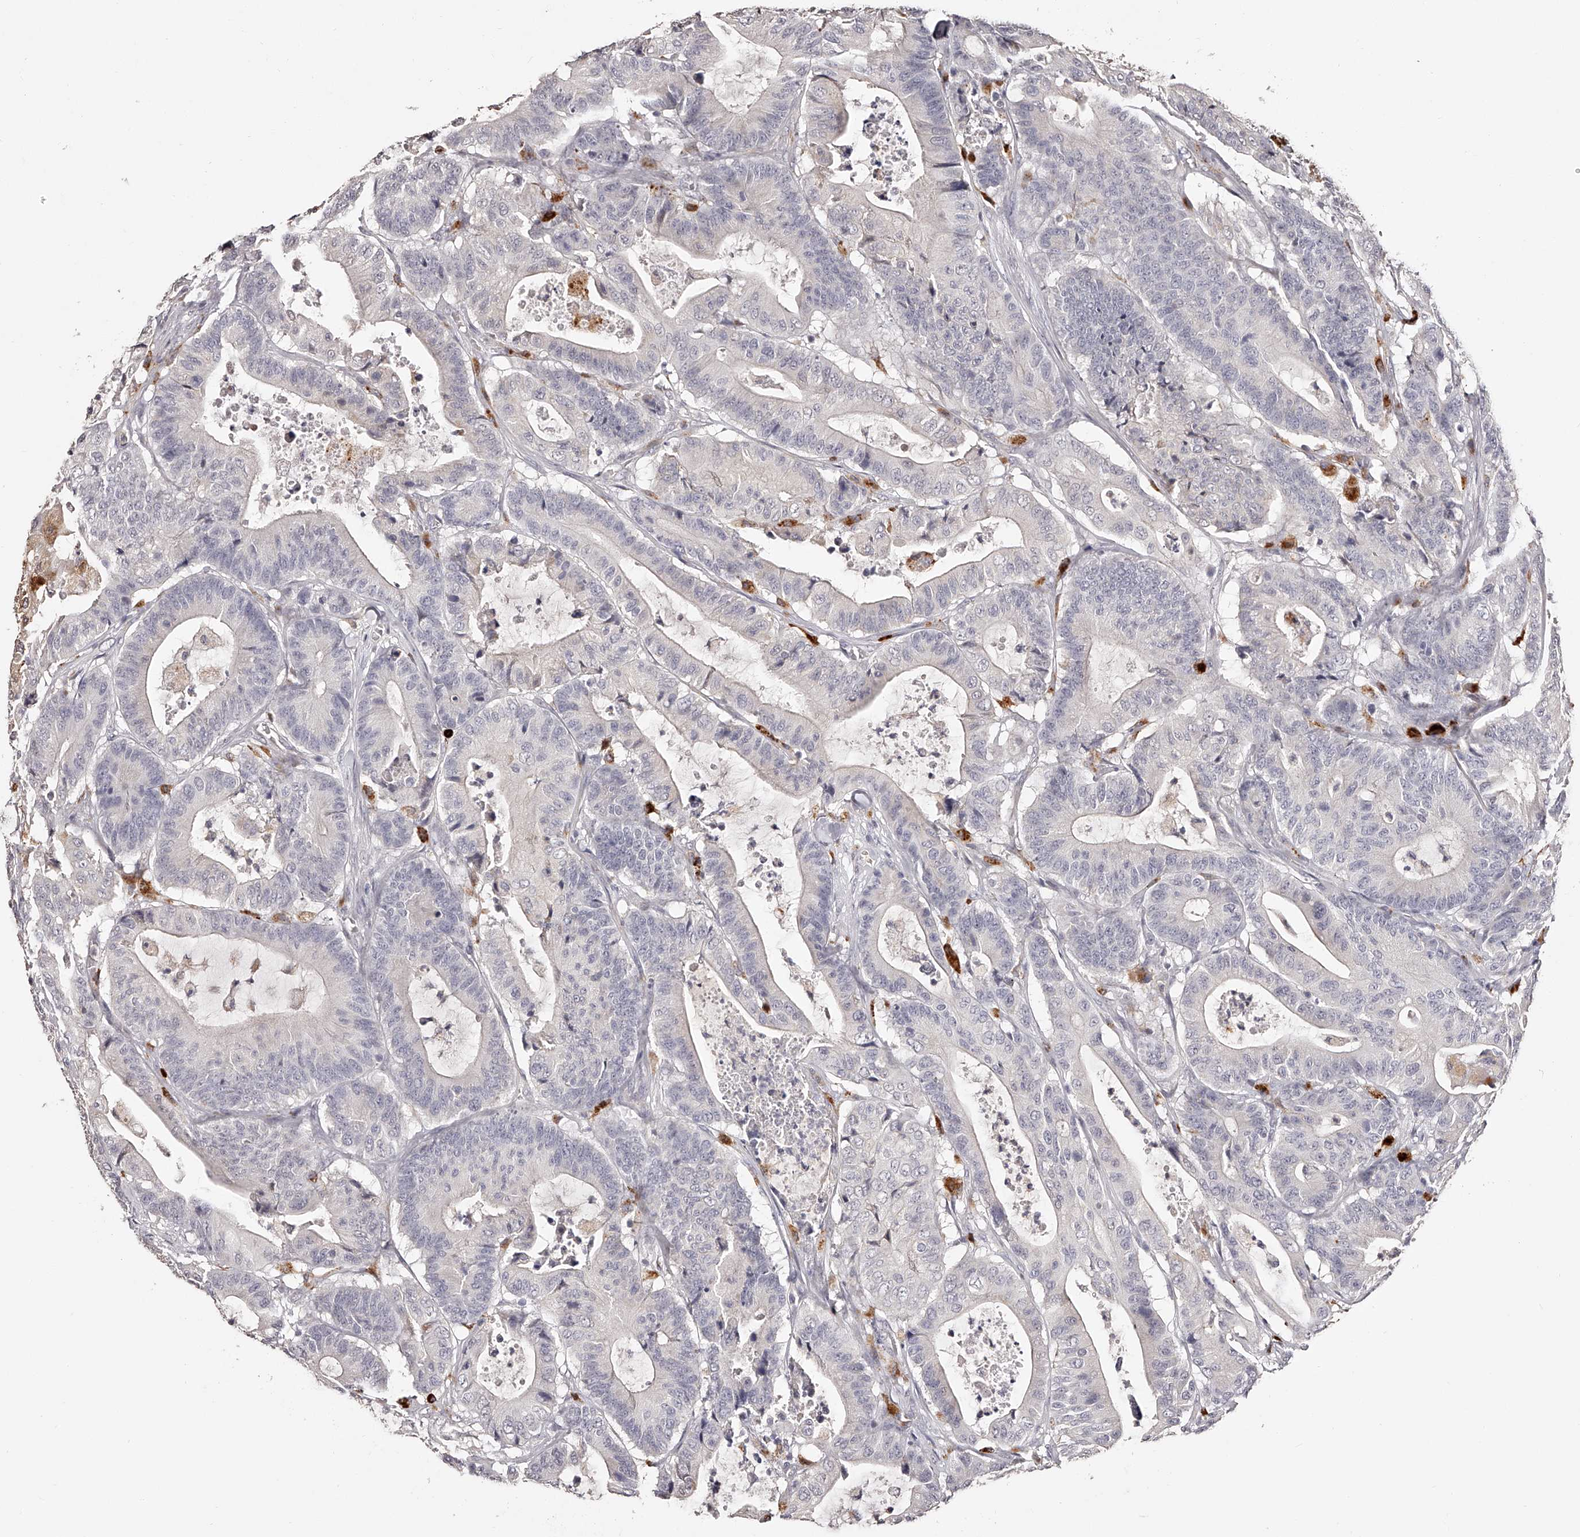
{"staining": {"intensity": "negative", "quantity": "none", "location": "none"}, "tissue": "colorectal cancer", "cell_type": "Tumor cells", "image_type": "cancer", "snomed": [{"axis": "morphology", "description": "Adenocarcinoma, NOS"}, {"axis": "topography", "description": "Colon"}], "caption": "A photomicrograph of adenocarcinoma (colorectal) stained for a protein reveals no brown staining in tumor cells. (DAB immunohistochemistry (IHC), high magnification).", "gene": "SLC35D3", "patient": {"sex": "female", "age": 84}}